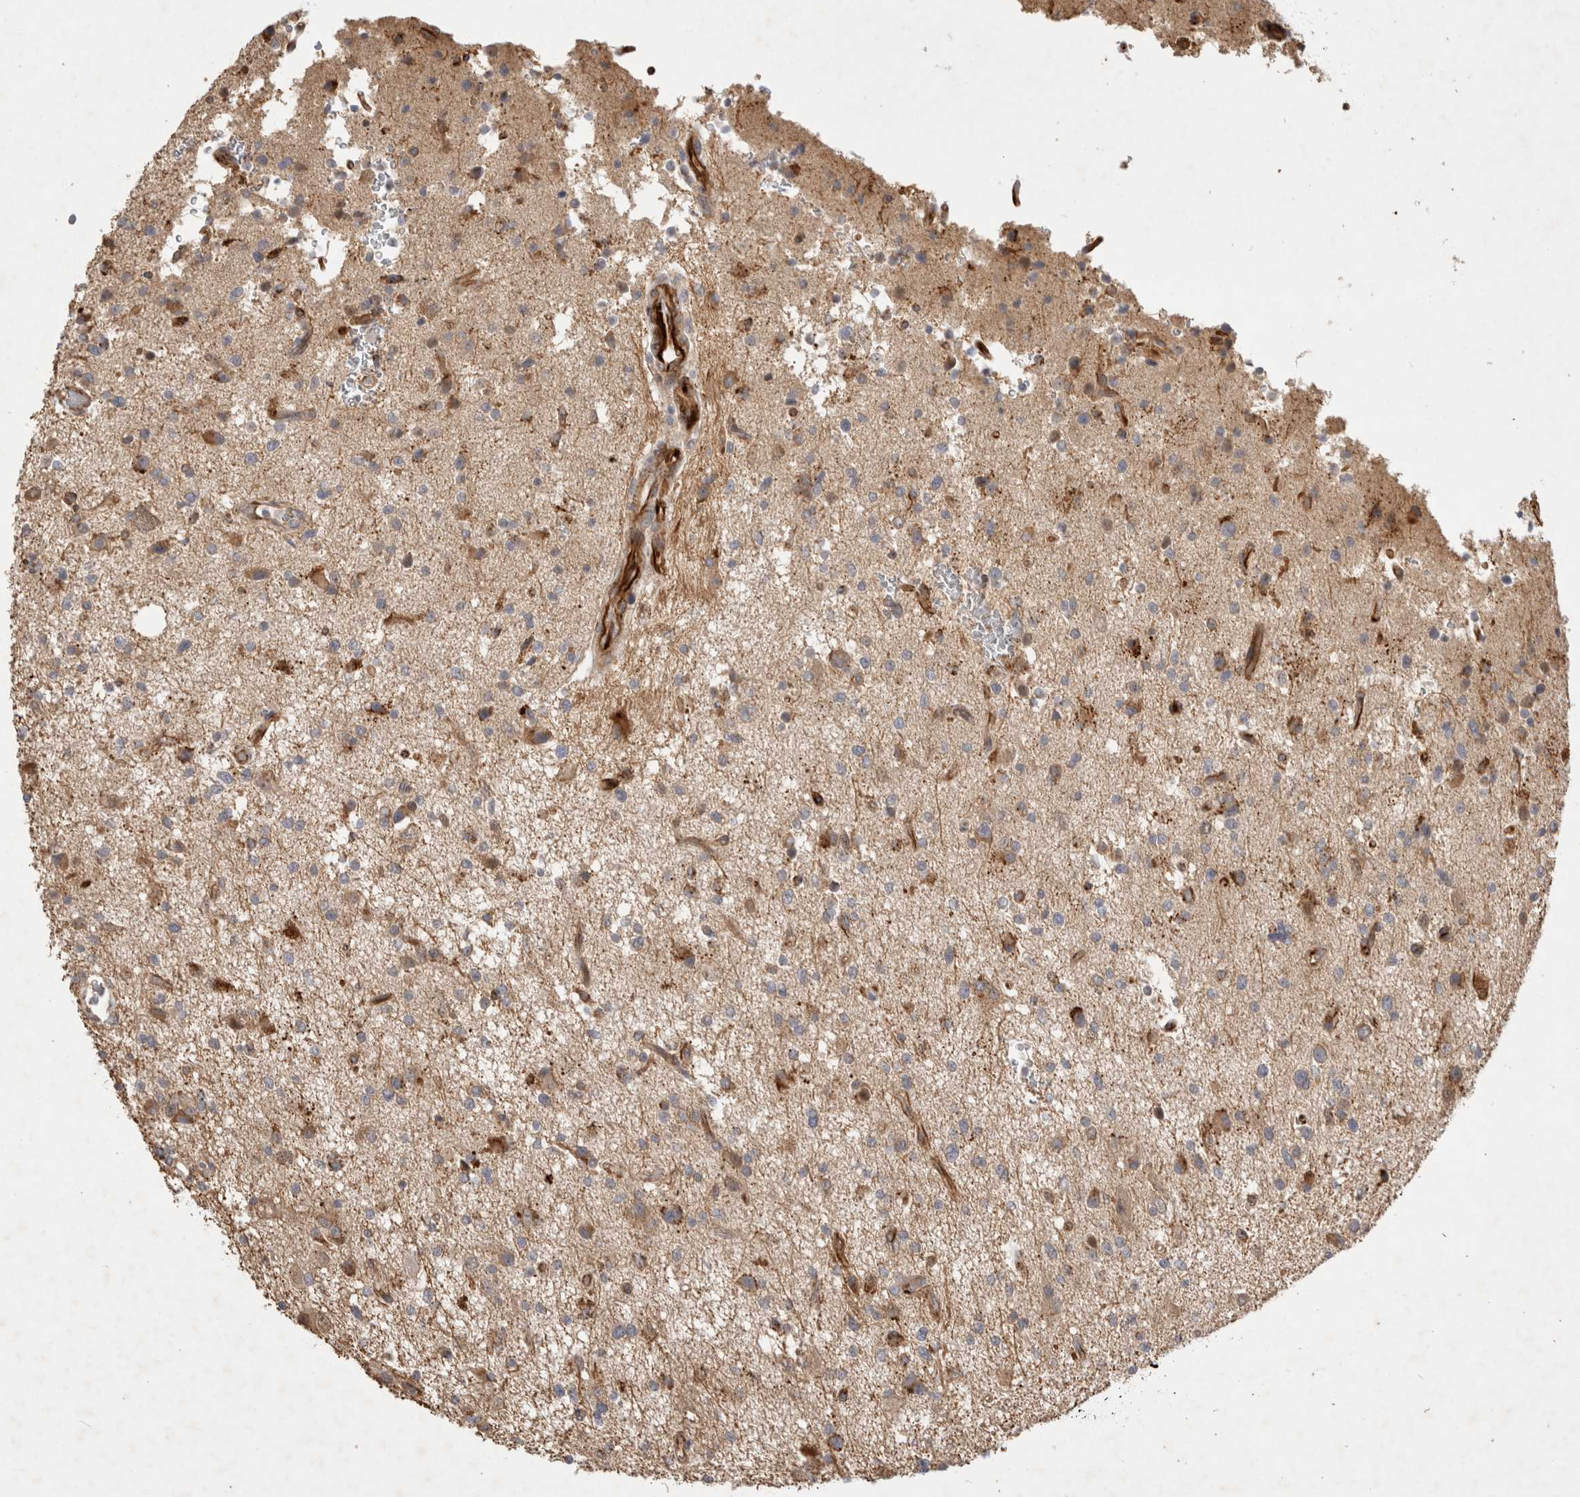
{"staining": {"intensity": "weak", "quantity": "25%-75%", "location": "cytoplasmic/membranous"}, "tissue": "glioma", "cell_type": "Tumor cells", "image_type": "cancer", "snomed": [{"axis": "morphology", "description": "Glioma, malignant, High grade"}, {"axis": "topography", "description": "Brain"}], "caption": "The micrograph demonstrates a brown stain indicating the presence of a protein in the cytoplasmic/membranous of tumor cells in glioma.", "gene": "NMU", "patient": {"sex": "male", "age": 33}}